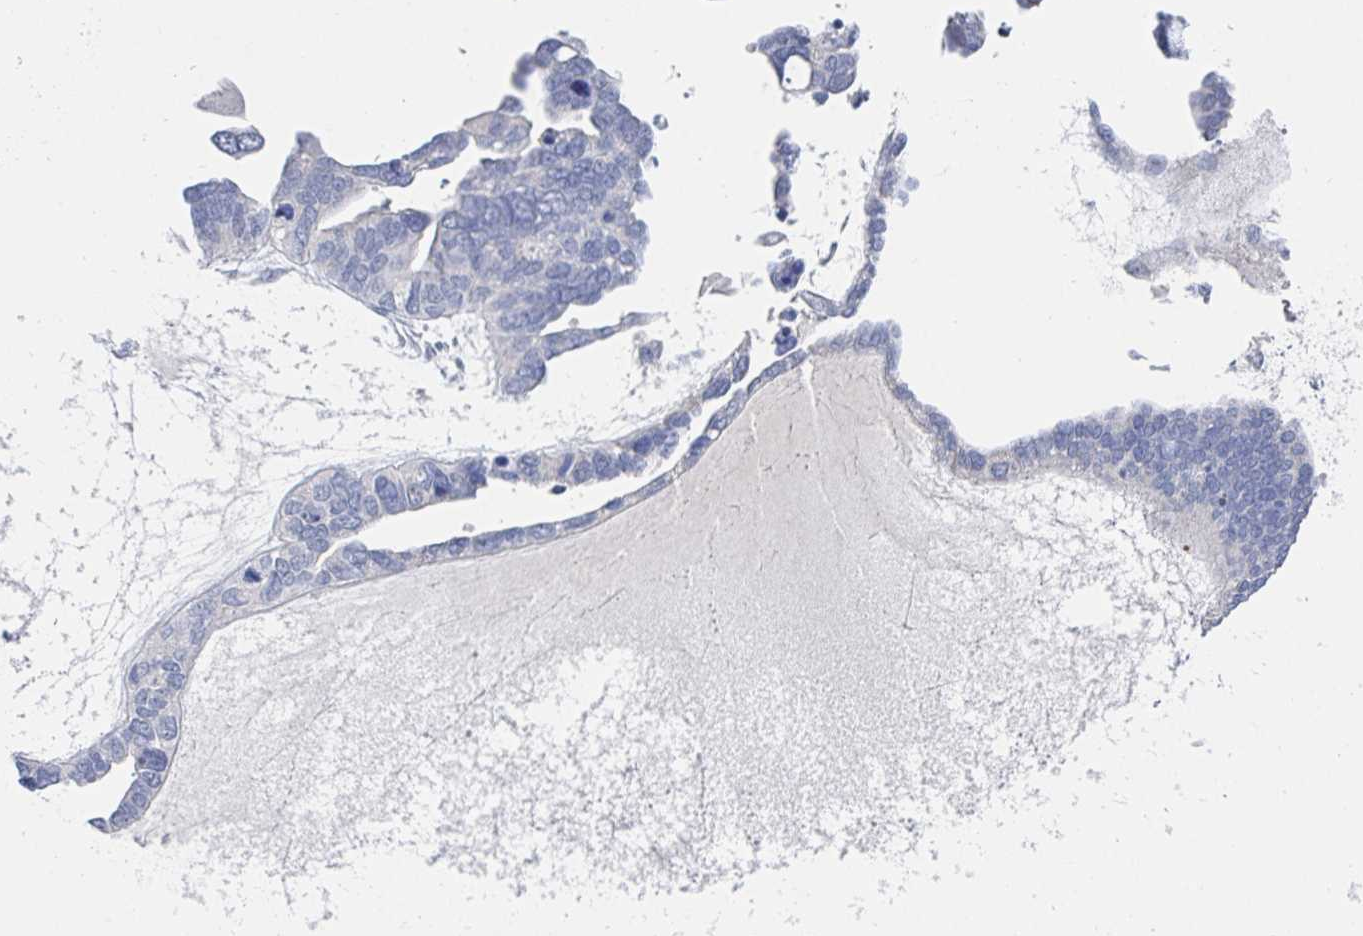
{"staining": {"intensity": "negative", "quantity": "none", "location": "none"}, "tissue": "ovarian cancer", "cell_type": "Tumor cells", "image_type": "cancer", "snomed": [{"axis": "morphology", "description": "Cystadenocarcinoma, serous, NOS"}, {"axis": "topography", "description": "Ovary"}], "caption": "Immunohistochemistry (IHC) image of neoplastic tissue: serous cystadenocarcinoma (ovarian) stained with DAB (3,3'-diaminobenzidine) shows no significant protein expression in tumor cells.", "gene": "ZNF430", "patient": {"sex": "female", "age": 51}}